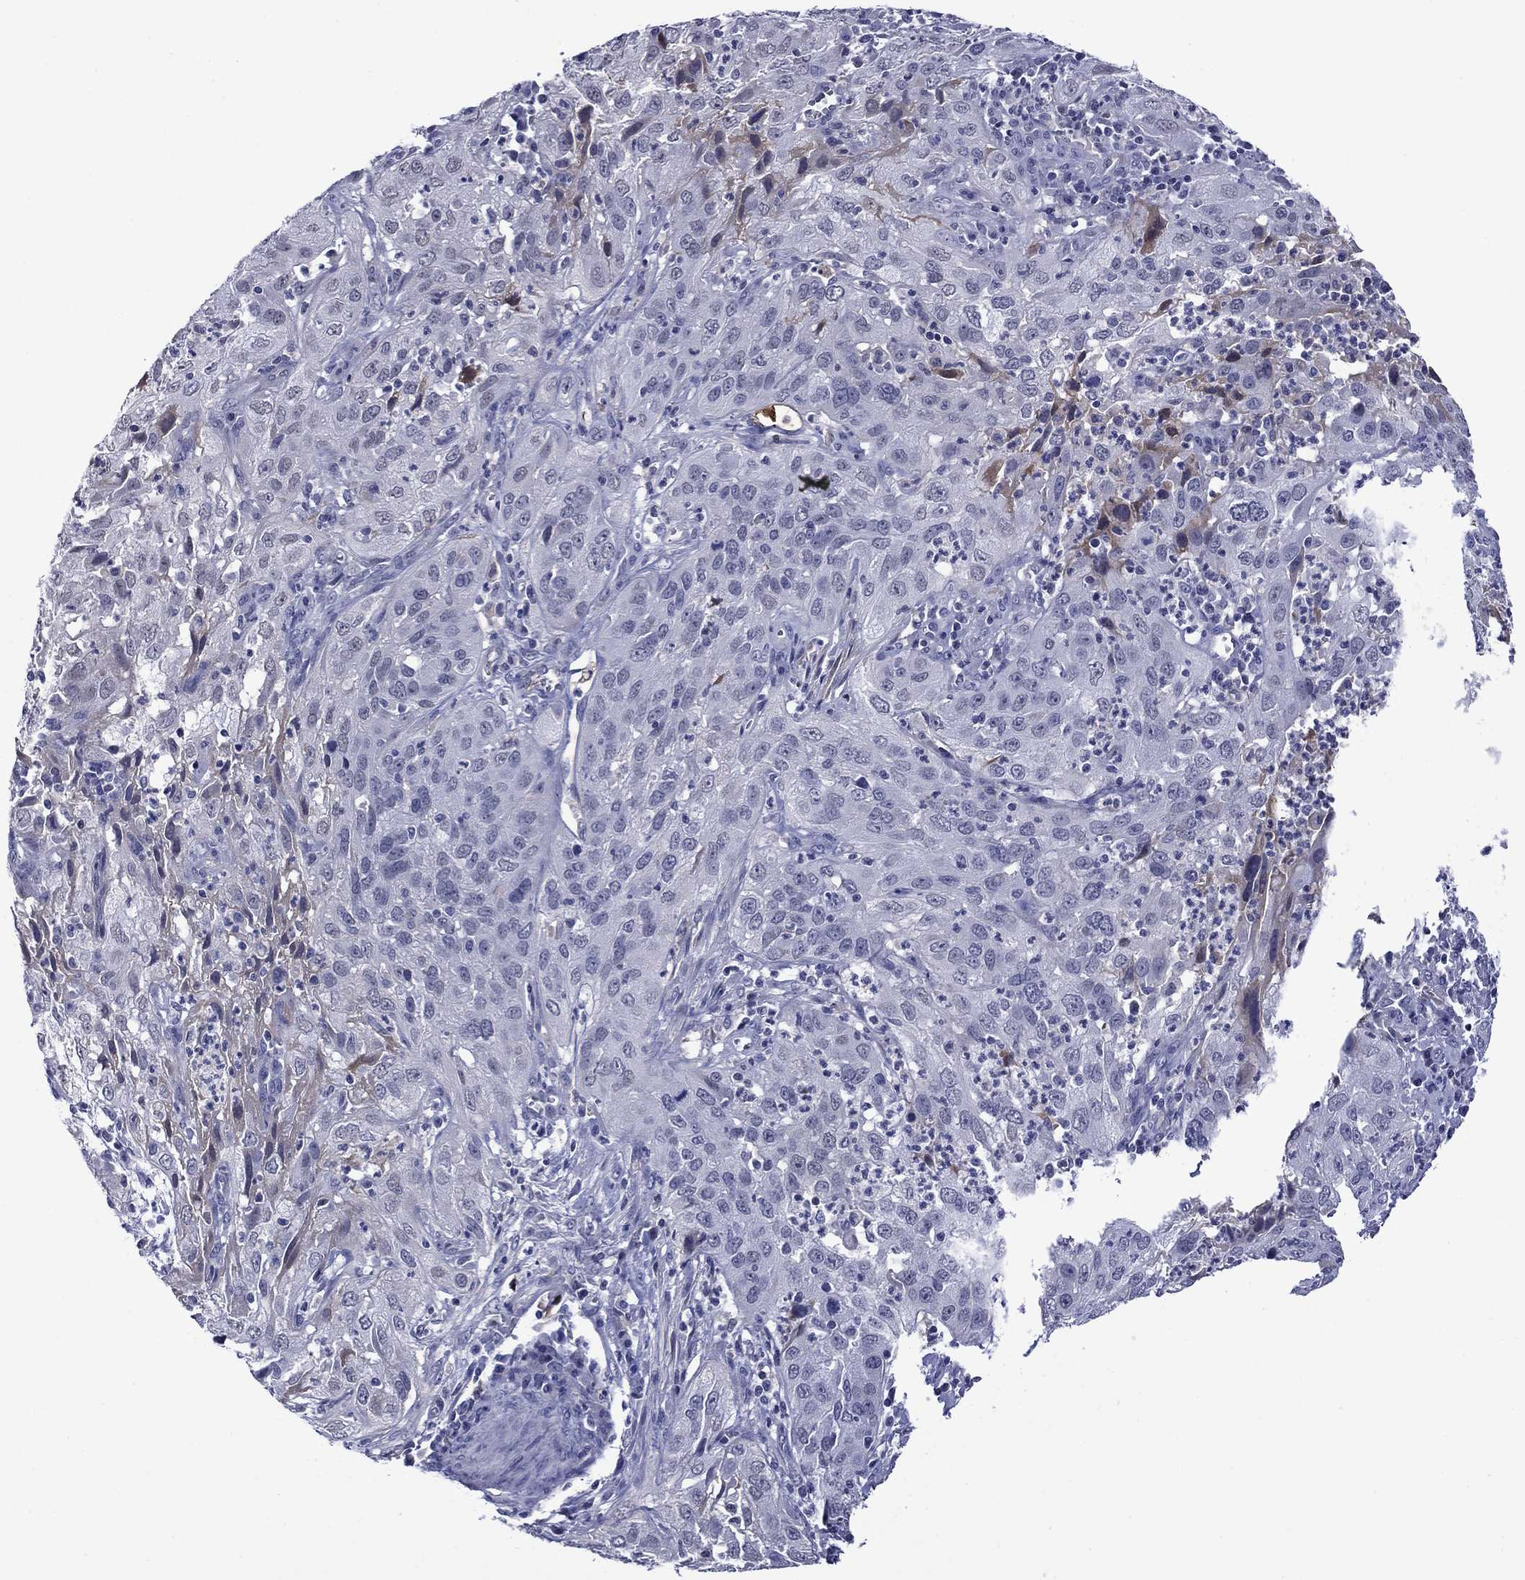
{"staining": {"intensity": "negative", "quantity": "none", "location": "none"}, "tissue": "cervical cancer", "cell_type": "Tumor cells", "image_type": "cancer", "snomed": [{"axis": "morphology", "description": "Squamous cell carcinoma, NOS"}, {"axis": "topography", "description": "Cervix"}], "caption": "This is an immunohistochemistry micrograph of human cervical squamous cell carcinoma. There is no staining in tumor cells.", "gene": "APOA2", "patient": {"sex": "female", "age": 32}}